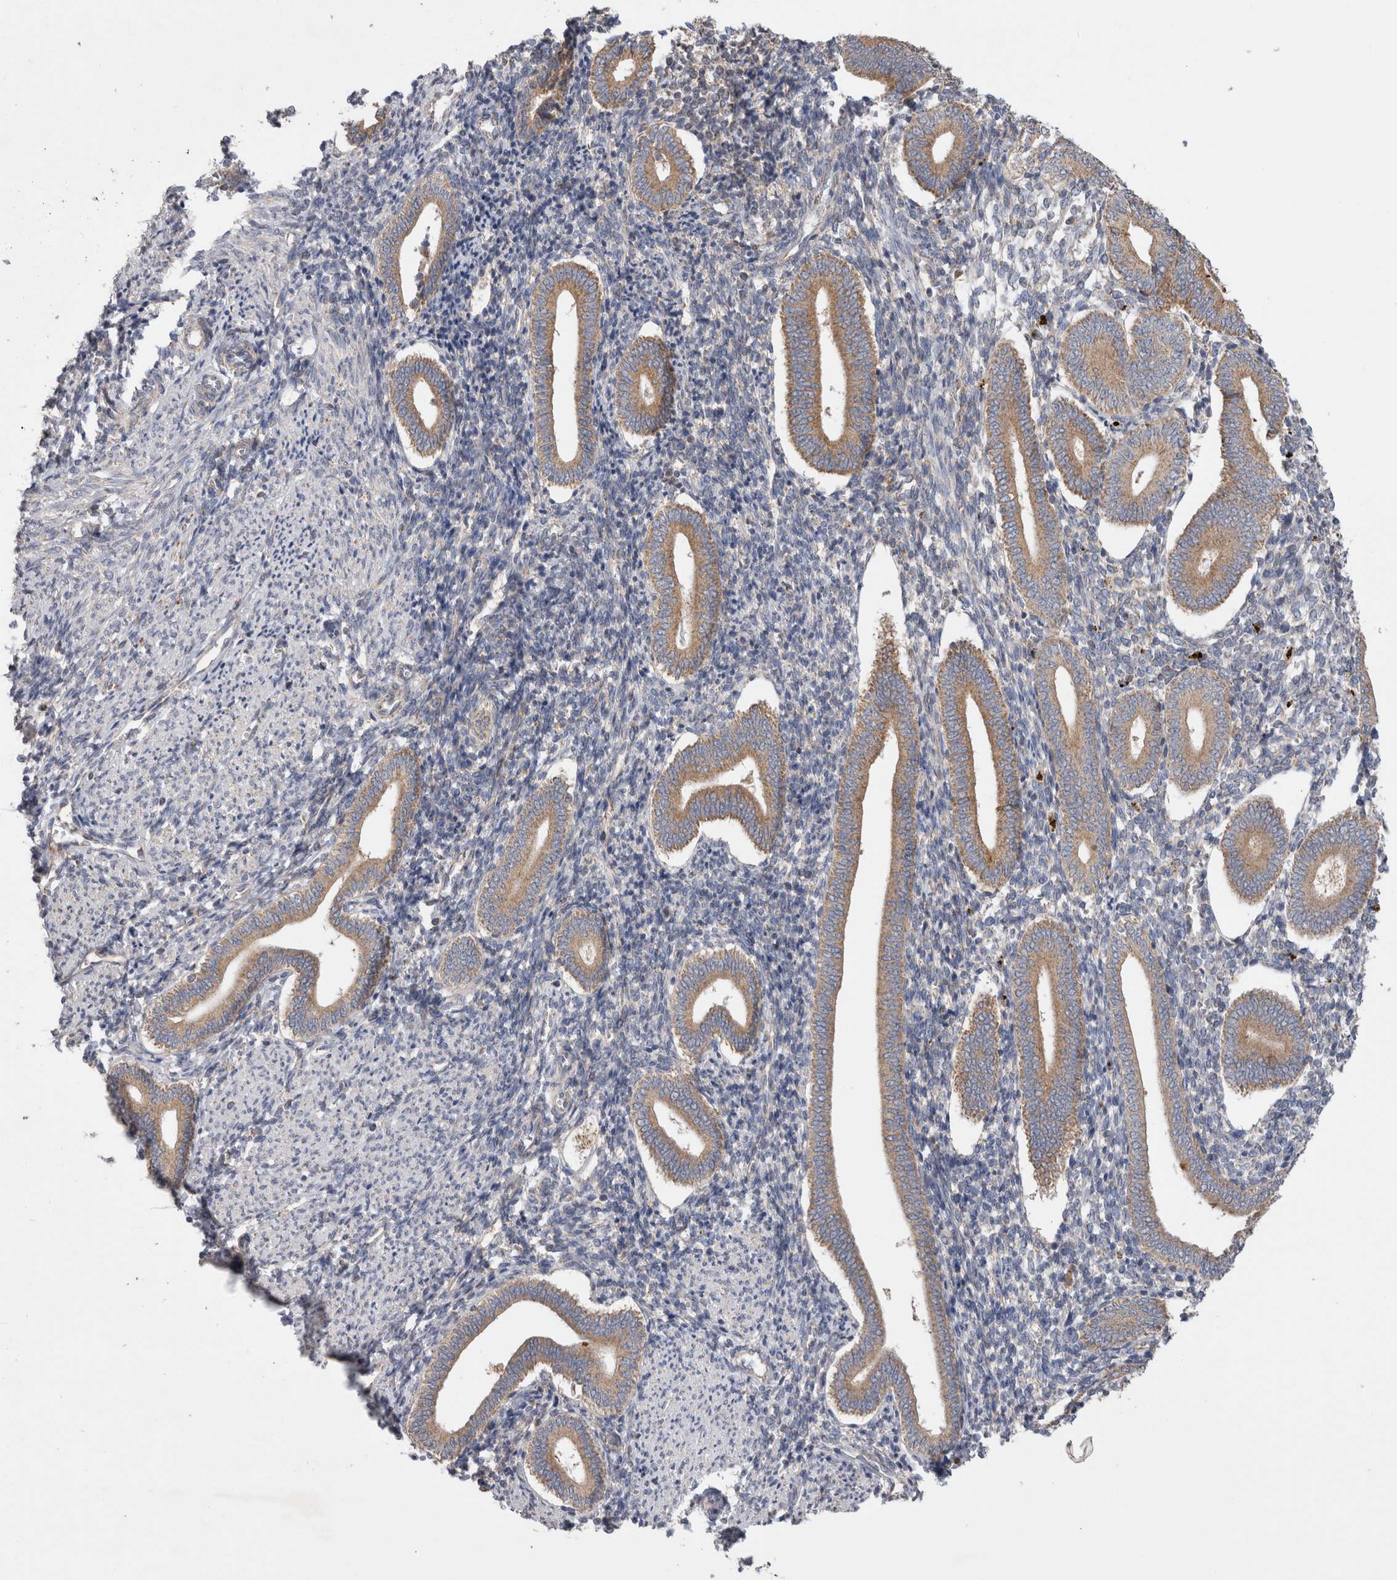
{"staining": {"intensity": "negative", "quantity": "none", "location": "none"}, "tissue": "endometrium", "cell_type": "Cells in endometrial stroma", "image_type": "normal", "snomed": [{"axis": "morphology", "description": "Normal tissue, NOS"}, {"axis": "topography", "description": "Uterus"}, {"axis": "topography", "description": "Endometrium"}], "caption": "IHC micrograph of normal endometrium: endometrium stained with DAB (3,3'-diaminobenzidine) shows no significant protein staining in cells in endometrial stroma.", "gene": "IARS2", "patient": {"sex": "female", "age": 33}}